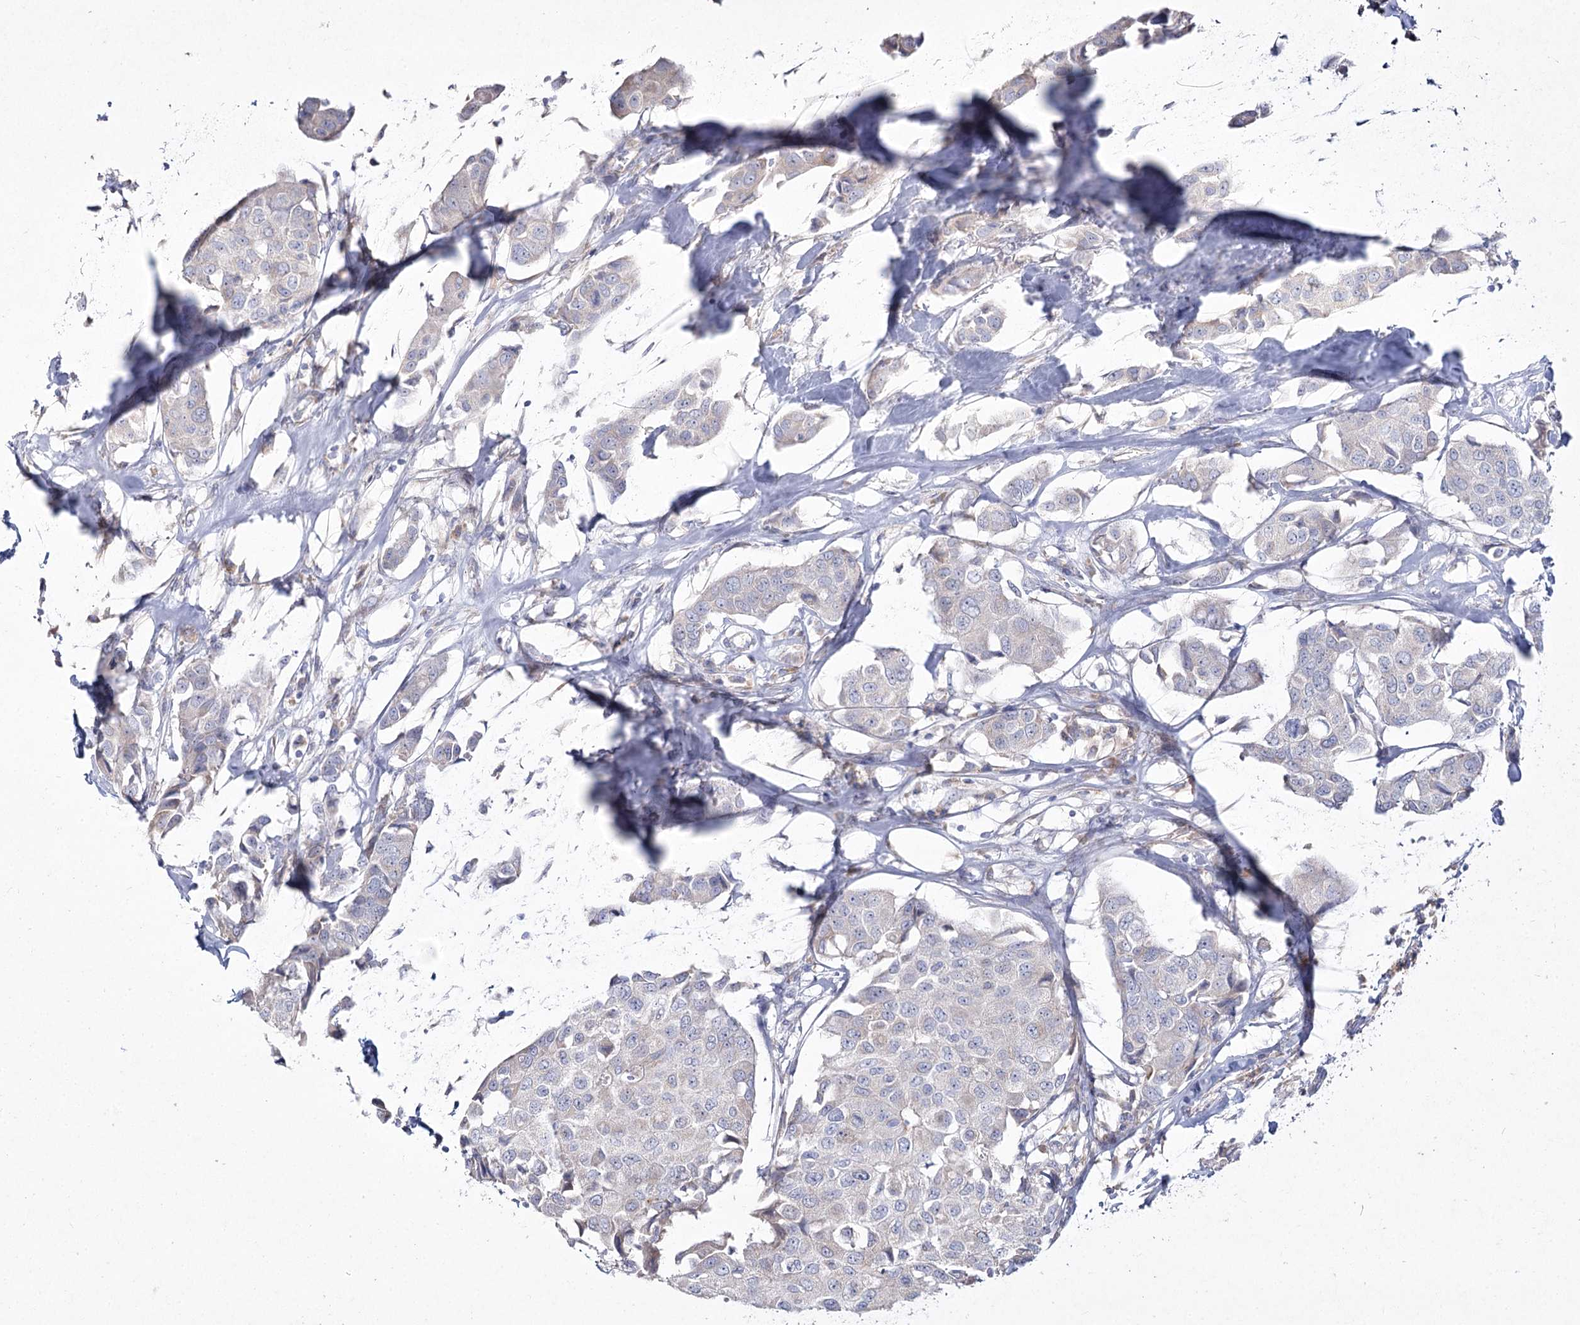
{"staining": {"intensity": "negative", "quantity": "none", "location": "none"}, "tissue": "breast cancer", "cell_type": "Tumor cells", "image_type": "cancer", "snomed": [{"axis": "morphology", "description": "Duct carcinoma"}, {"axis": "topography", "description": "Breast"}], "caption": "A micrograph of human breast cancer is negative for staining in tumor cells.", "gene": "NIPAL4", "patient": {"sex": "female", "age": 80}}